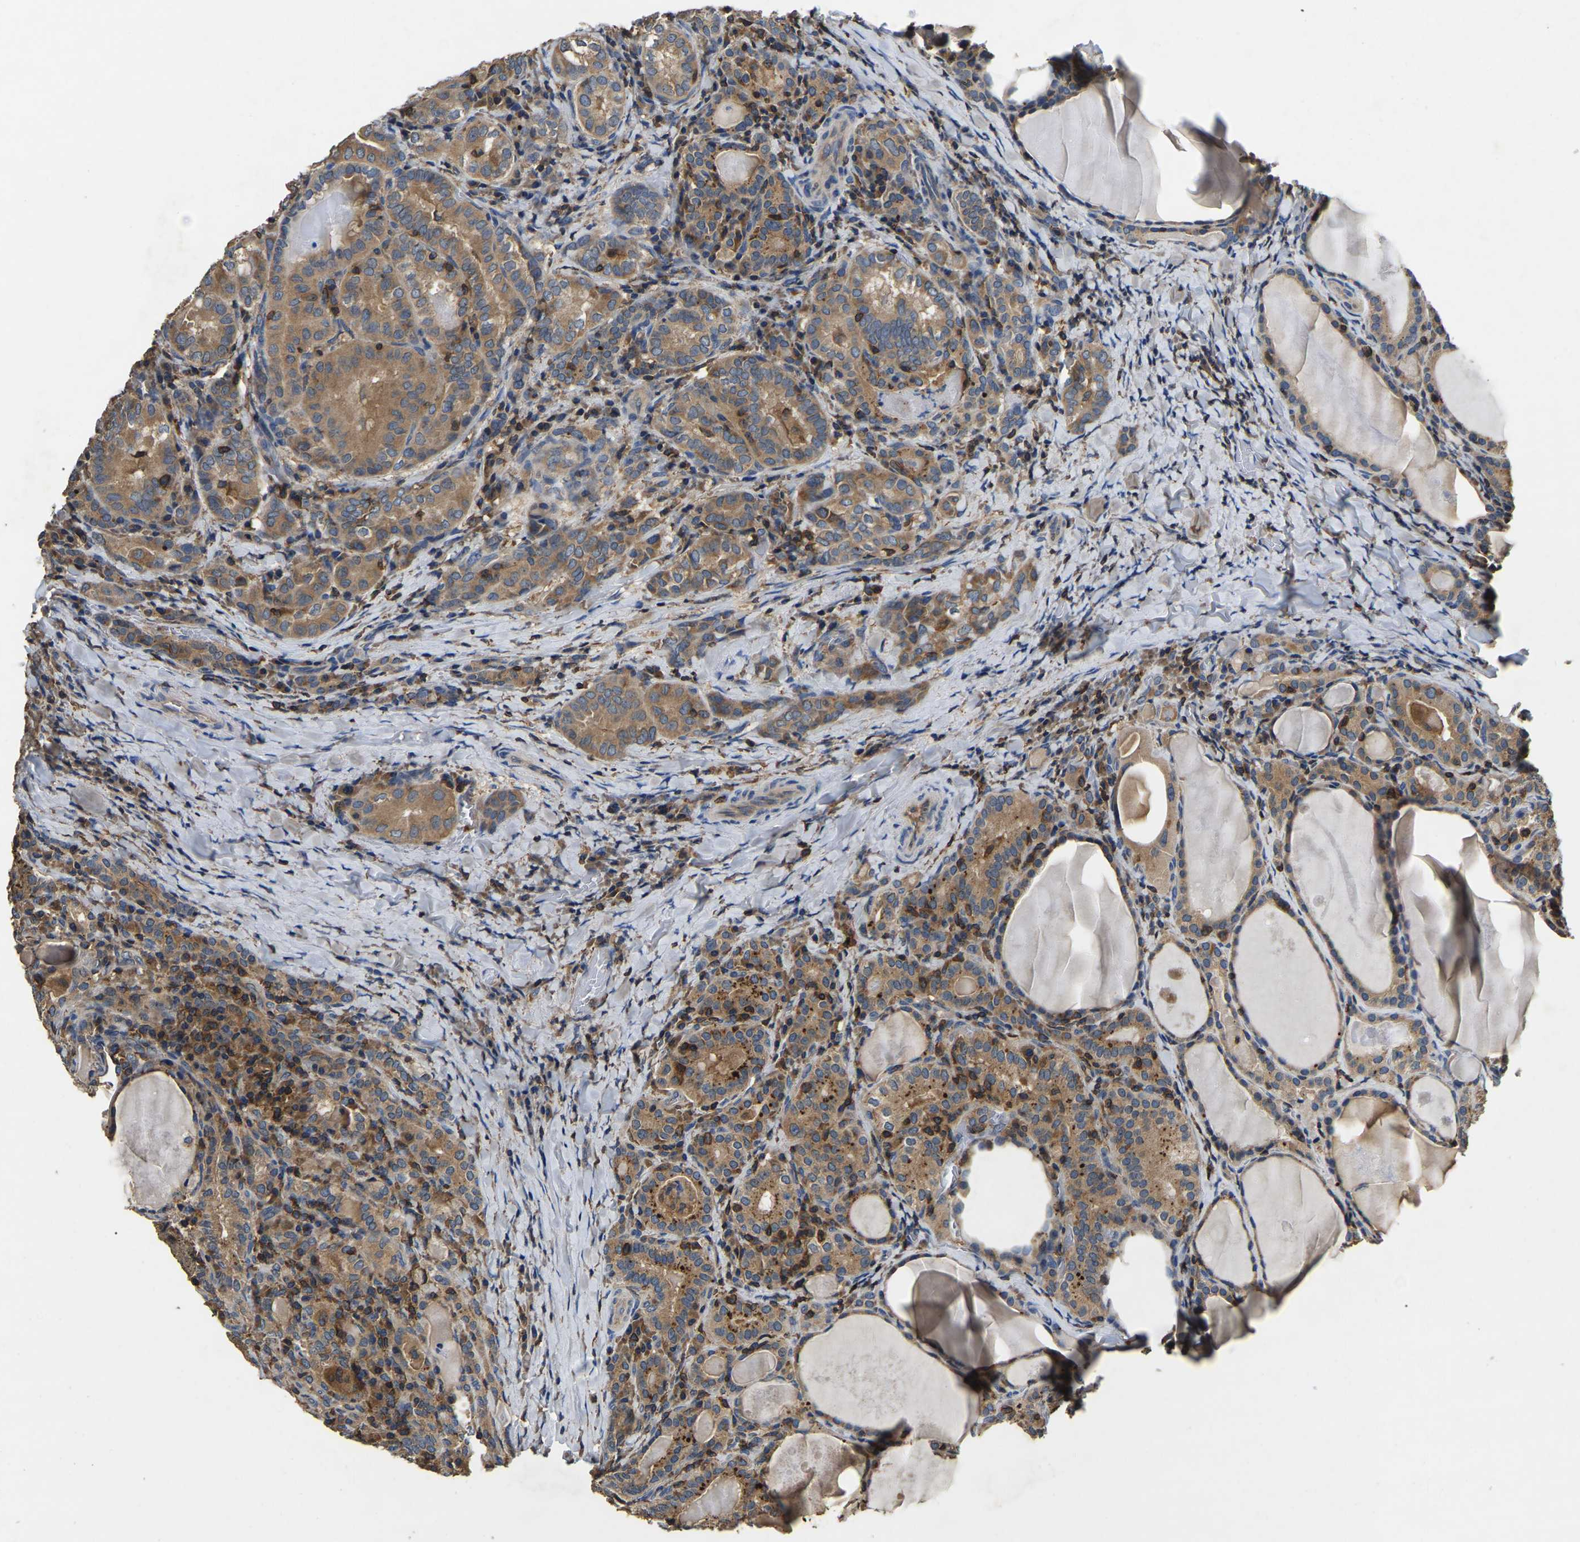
{"staining": {"intensity": "moderate", "quantity": ">75%", "location": "cytoplasmic/membranous"}, "tissue": "thyroid cancer", "cell_type": "Tumor cells", "image_type": "cancer", "snomed": [{"axis": "morphology", "description": "Papillary adenocarcinoma, NOS"}, {"axis": "topography", "description": "Thyroid gland"}], "caption": "Thyroid papillary adenocarcinoma stained with a protein marker reveals moderate staining in tumor cells.", "gene": "SMPD2", "patient": {"sex": "female", "age": 42}}